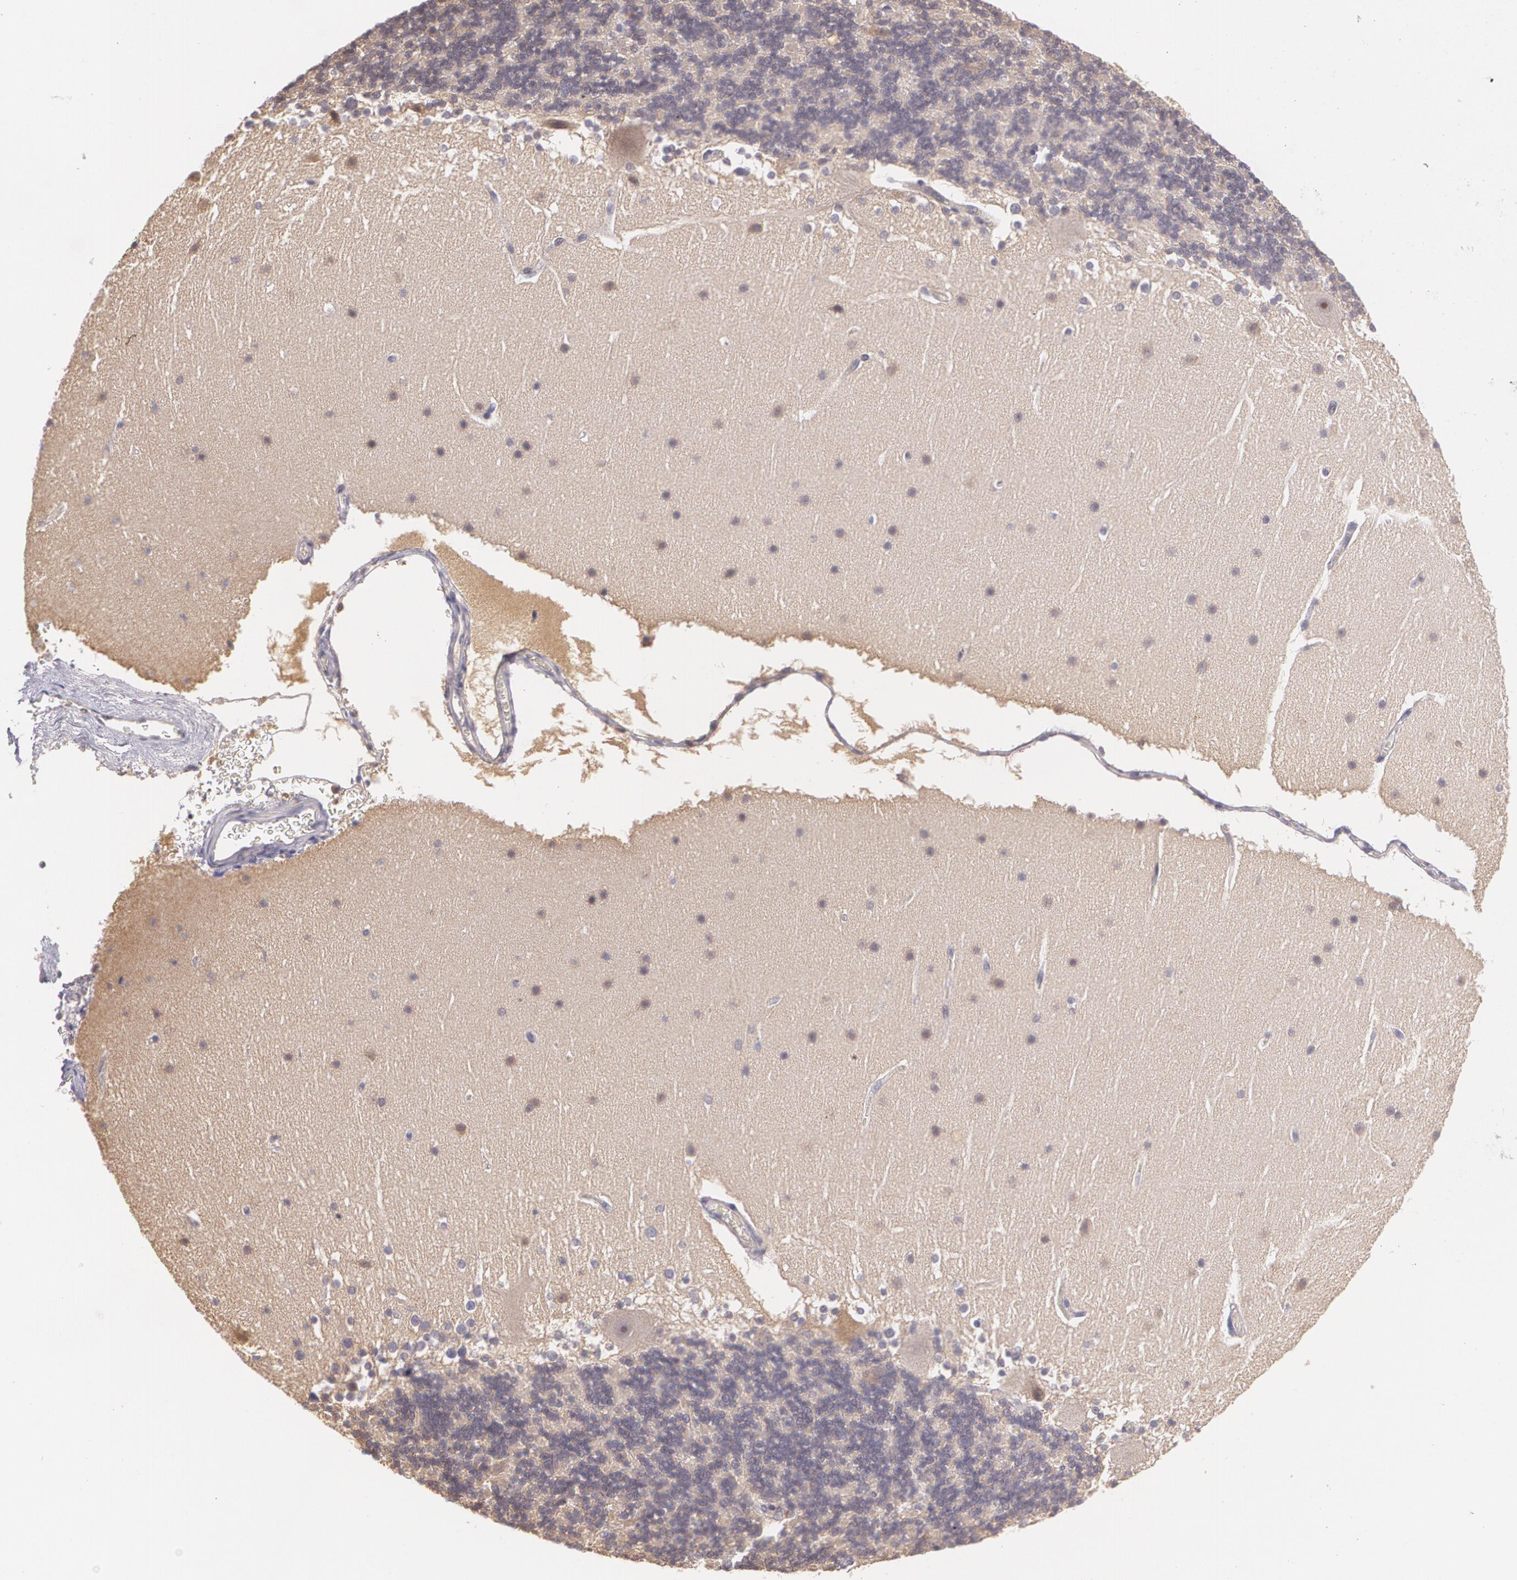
{"staining": {"intensity": "negative", "quantity": "none", "location": "none"}, "tissue": "cerebellum", "cell_type": "Cells in granular layer", "image_type": "normal", "snomed": [{"axis": "morphology", "description": "Normal tissue, NOS"}, {"axis": "topography", "description": "Cerebellum"}], "caption": "Protein analysis of unremarkable cerebellum demonstrates no significant staining in cells in granular layer.", "gene": "CCL17", "patient": {"sex": "female", "age": 19}}